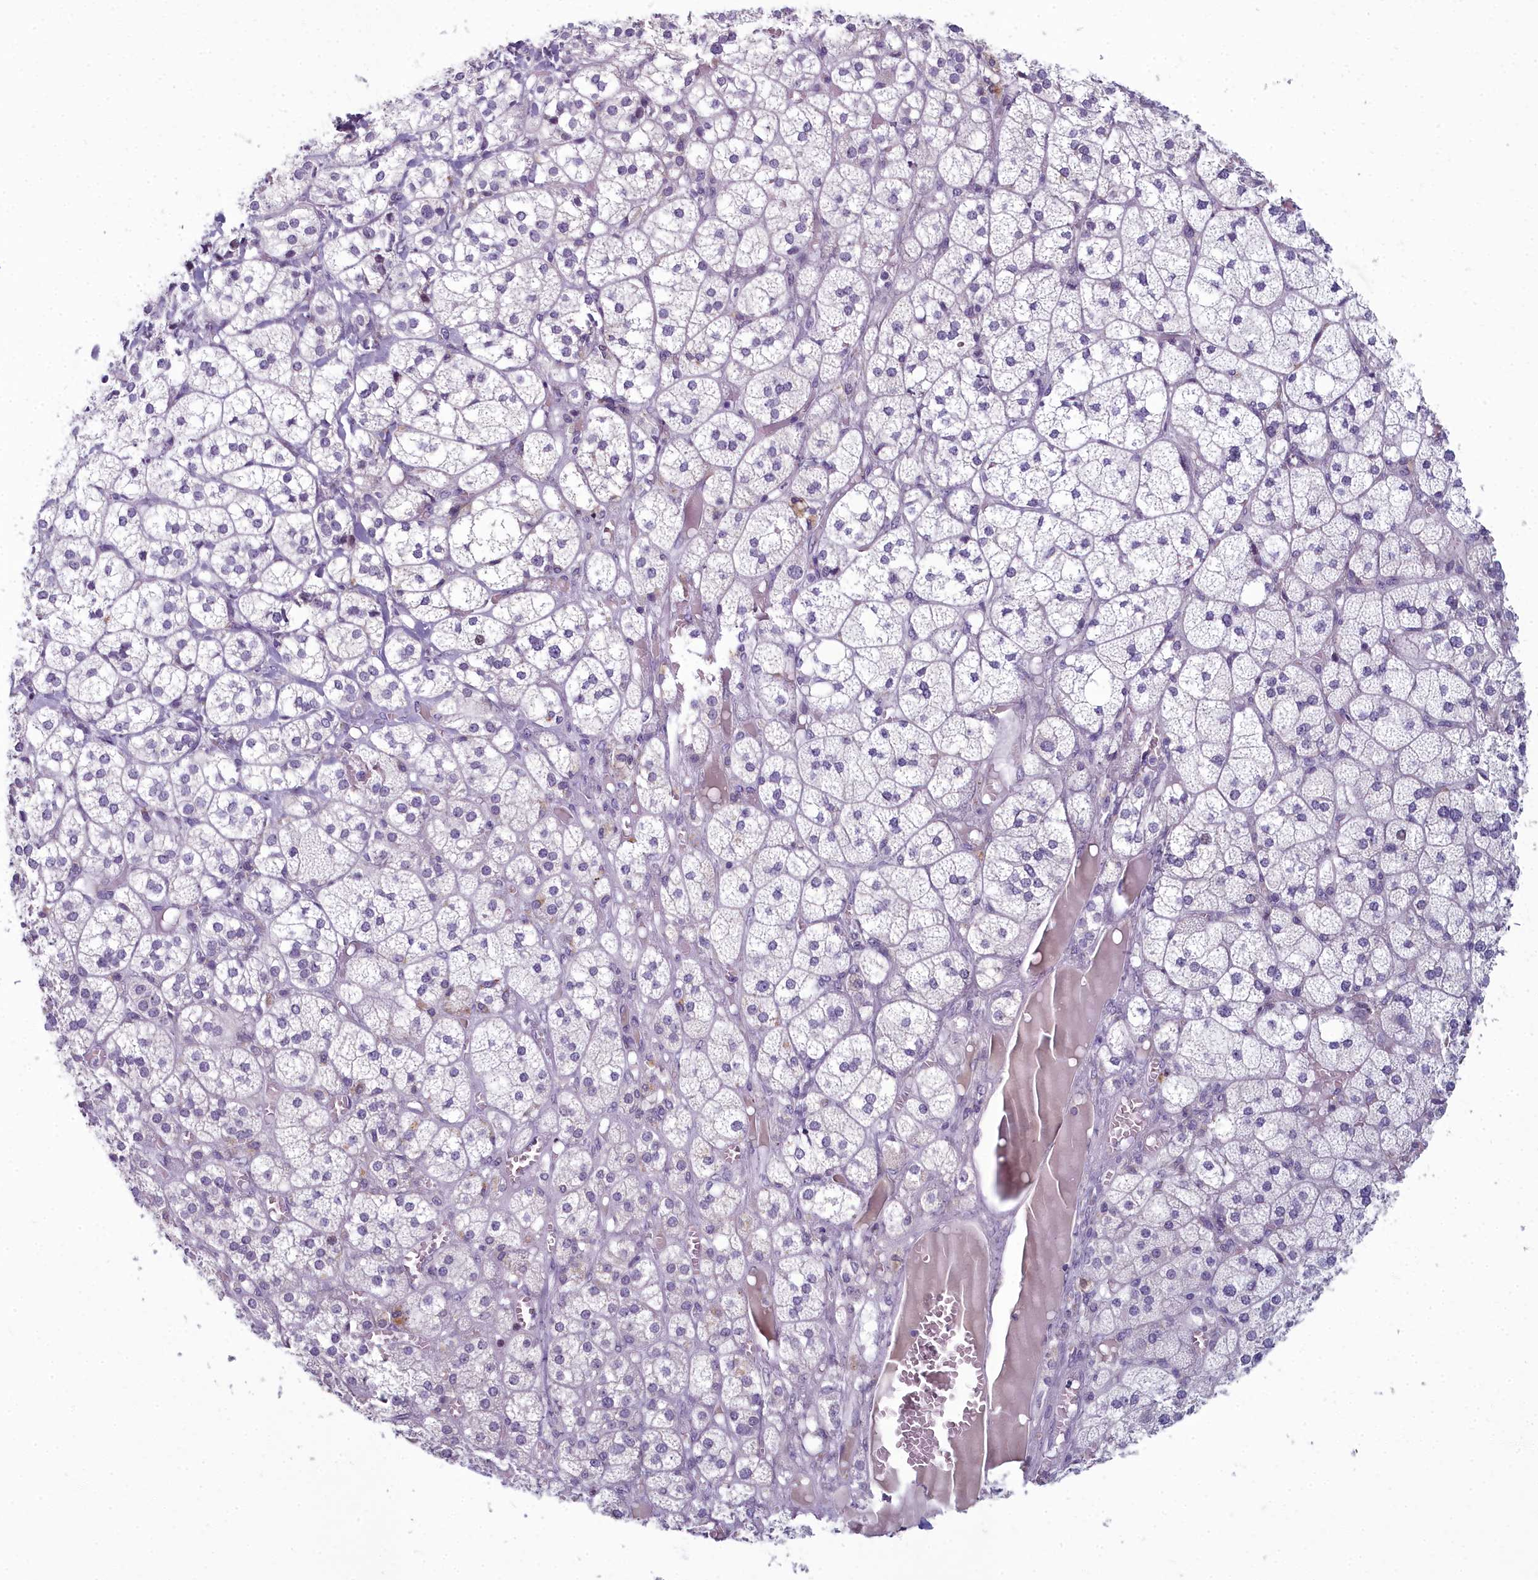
{"staining": {"intensity": "negative", "quantity": "none", "location": "none"}, "tissue": "adrenal gland", "cell_type": "Glandular cells", "image_type": "normal", "snomed": [{"axis": "morphology", "description": "Normal tissue, NOS"}, {"axis": "topography", "description": "Adrenal gland"}], "caption": "The IHC histopathology image has no significant staining in glandular cells of adrenal gland.", "gene": "INSYN2A", "patient": {"sex": "female", "age": 61}}